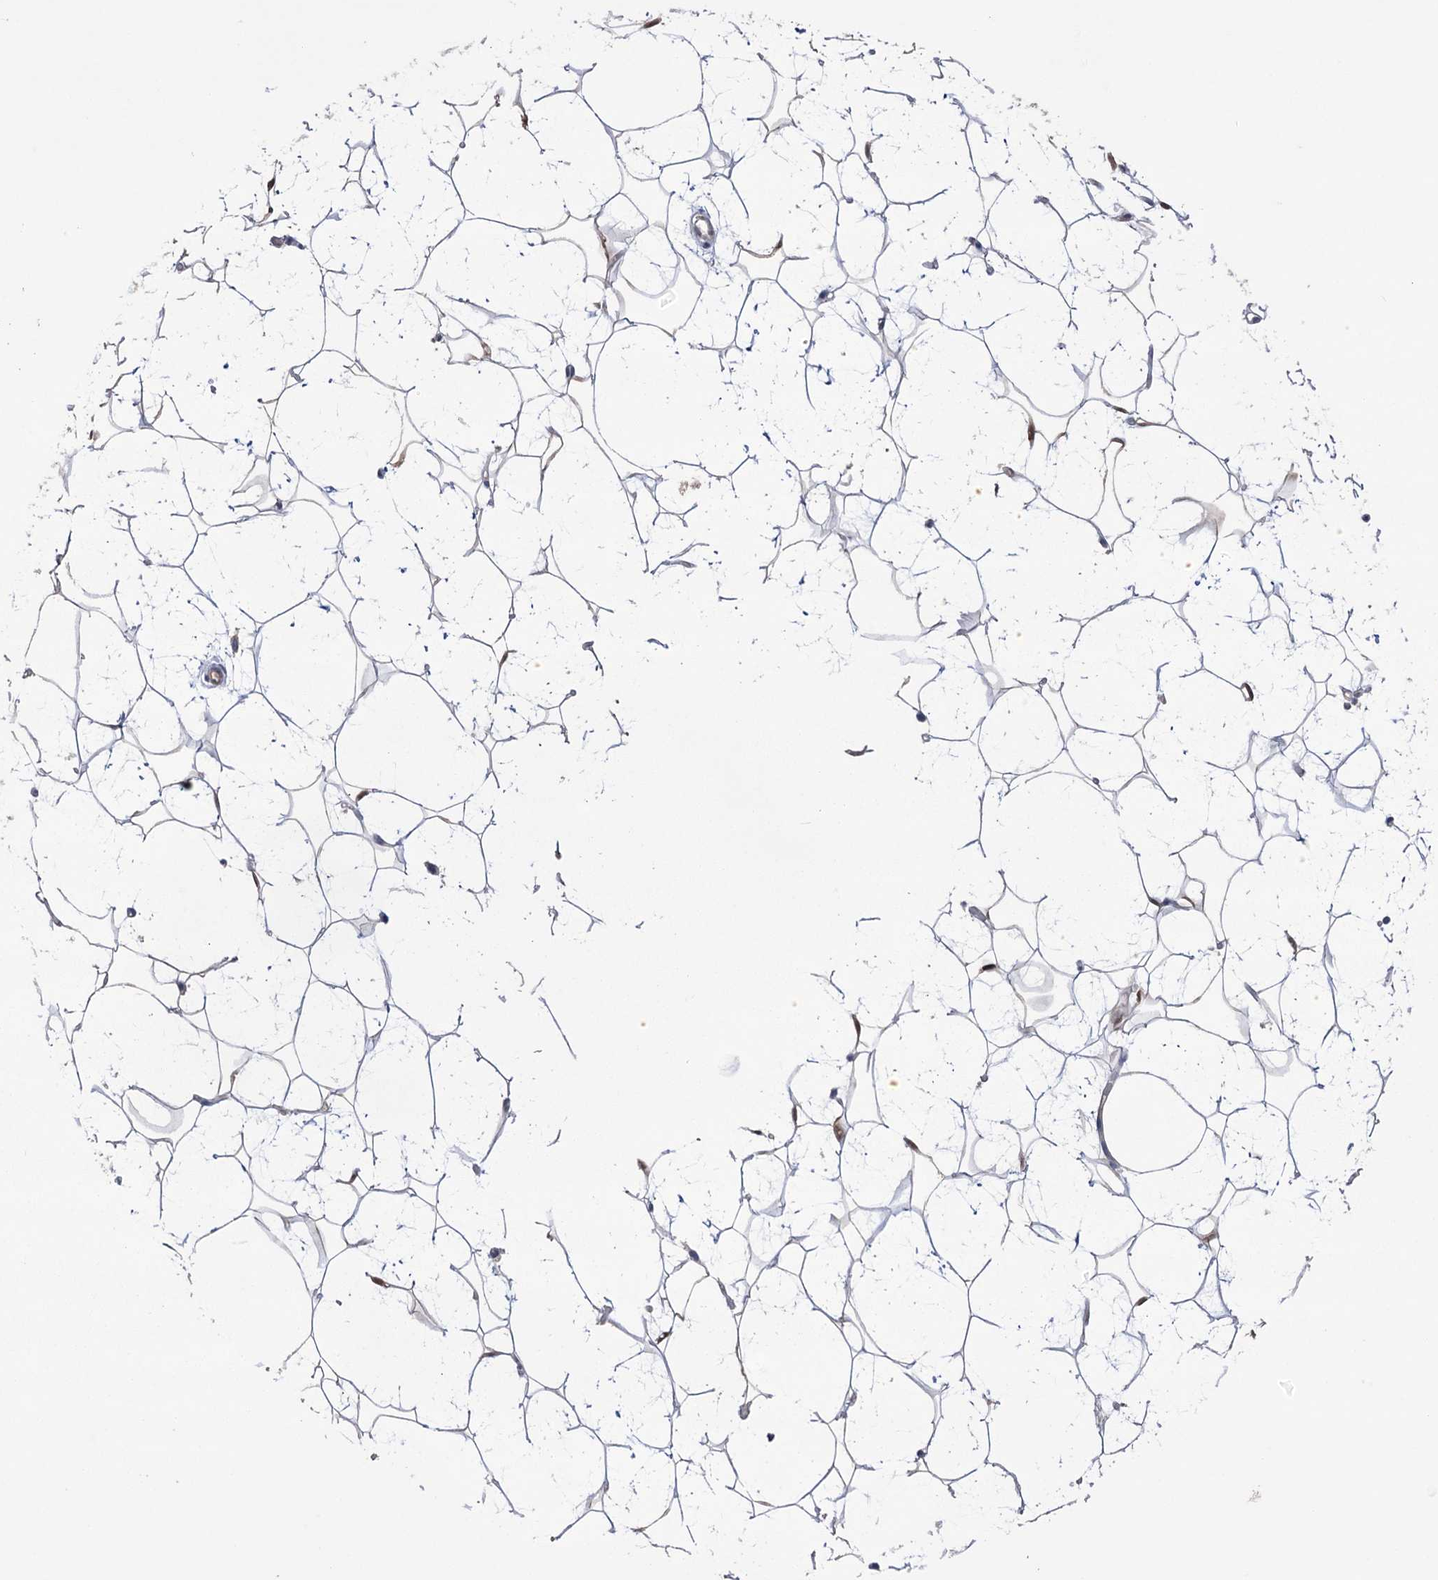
{"staining": {"intensity": "negative", "quantity": "none", "location": "none"}, "tissue": "adipose tissue", "cell_type": "Adipocytes", "image_type": "normal", "snomed": [{"axis": "morphology", "description": "Normal tissue, NOS"}, {"axis": "topography", "description": "Breast"}], "caption": "Micrograph shows no protein positivity in adipocytes of unremarkable adipose tissue. (DAB immunohistochemistry (IHC) visualized using brightfield microscopy, high magnification).", "gene": "TRIM71", "patient": {"sex": "female", "age": 26}}